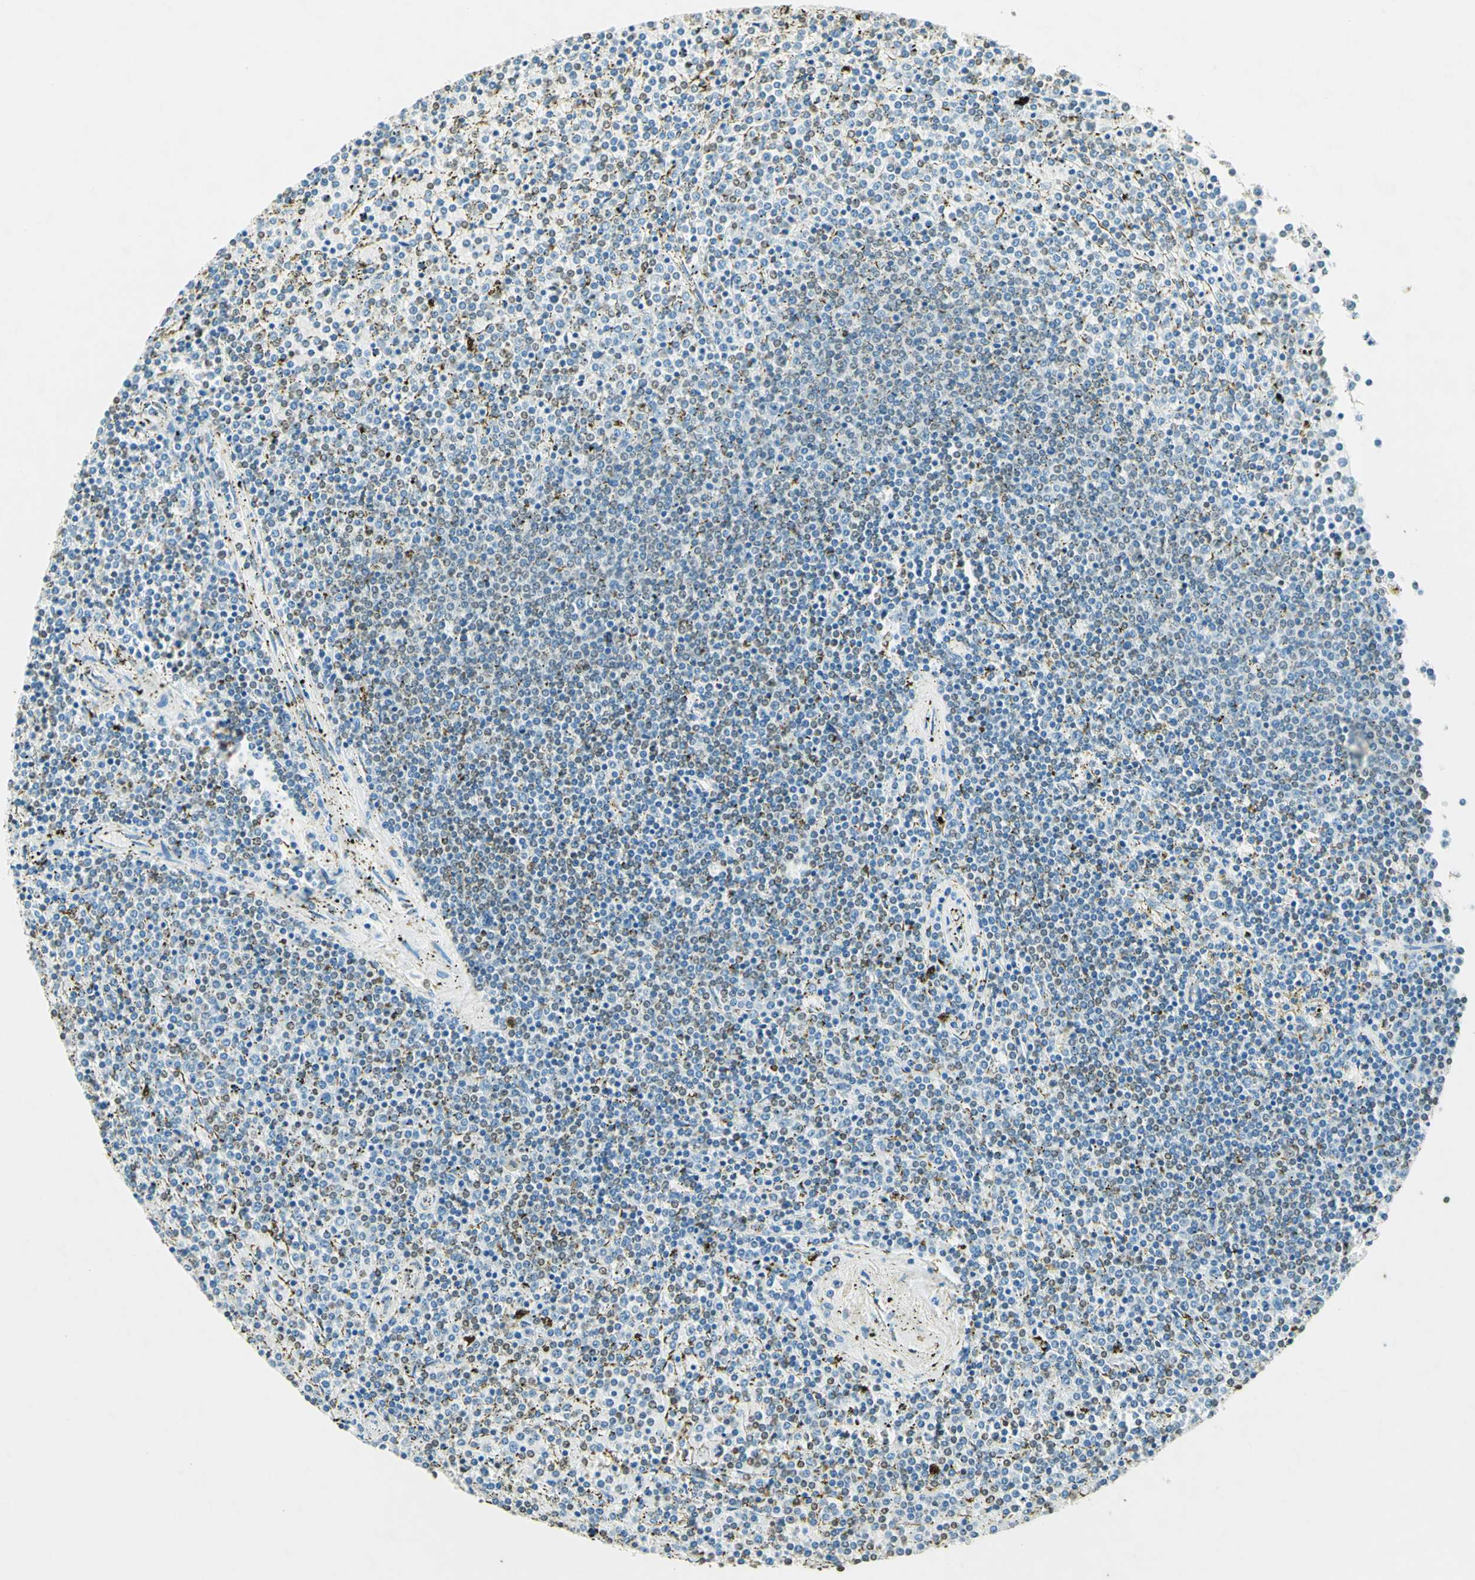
{"staining": {"intensity": "weak", "quantity": "<25%", "location": "nuclear"}, "tissue": "lymphoma", "cell_type": "Tumor cells", "image_type": "cancer", "snomed": [{"axis": "morphology", "description": "Malignant lymphoma, non-Hodgkin's type, Low grade"}, {"axis": "topography", "description": "Spleen"}], "caption": "DAB immunohistochemical staining of lymphoma reveals no significant positivity in tumor cells.", "gene": "MSH2", "patient": {"sex": "female", "age": 77}}